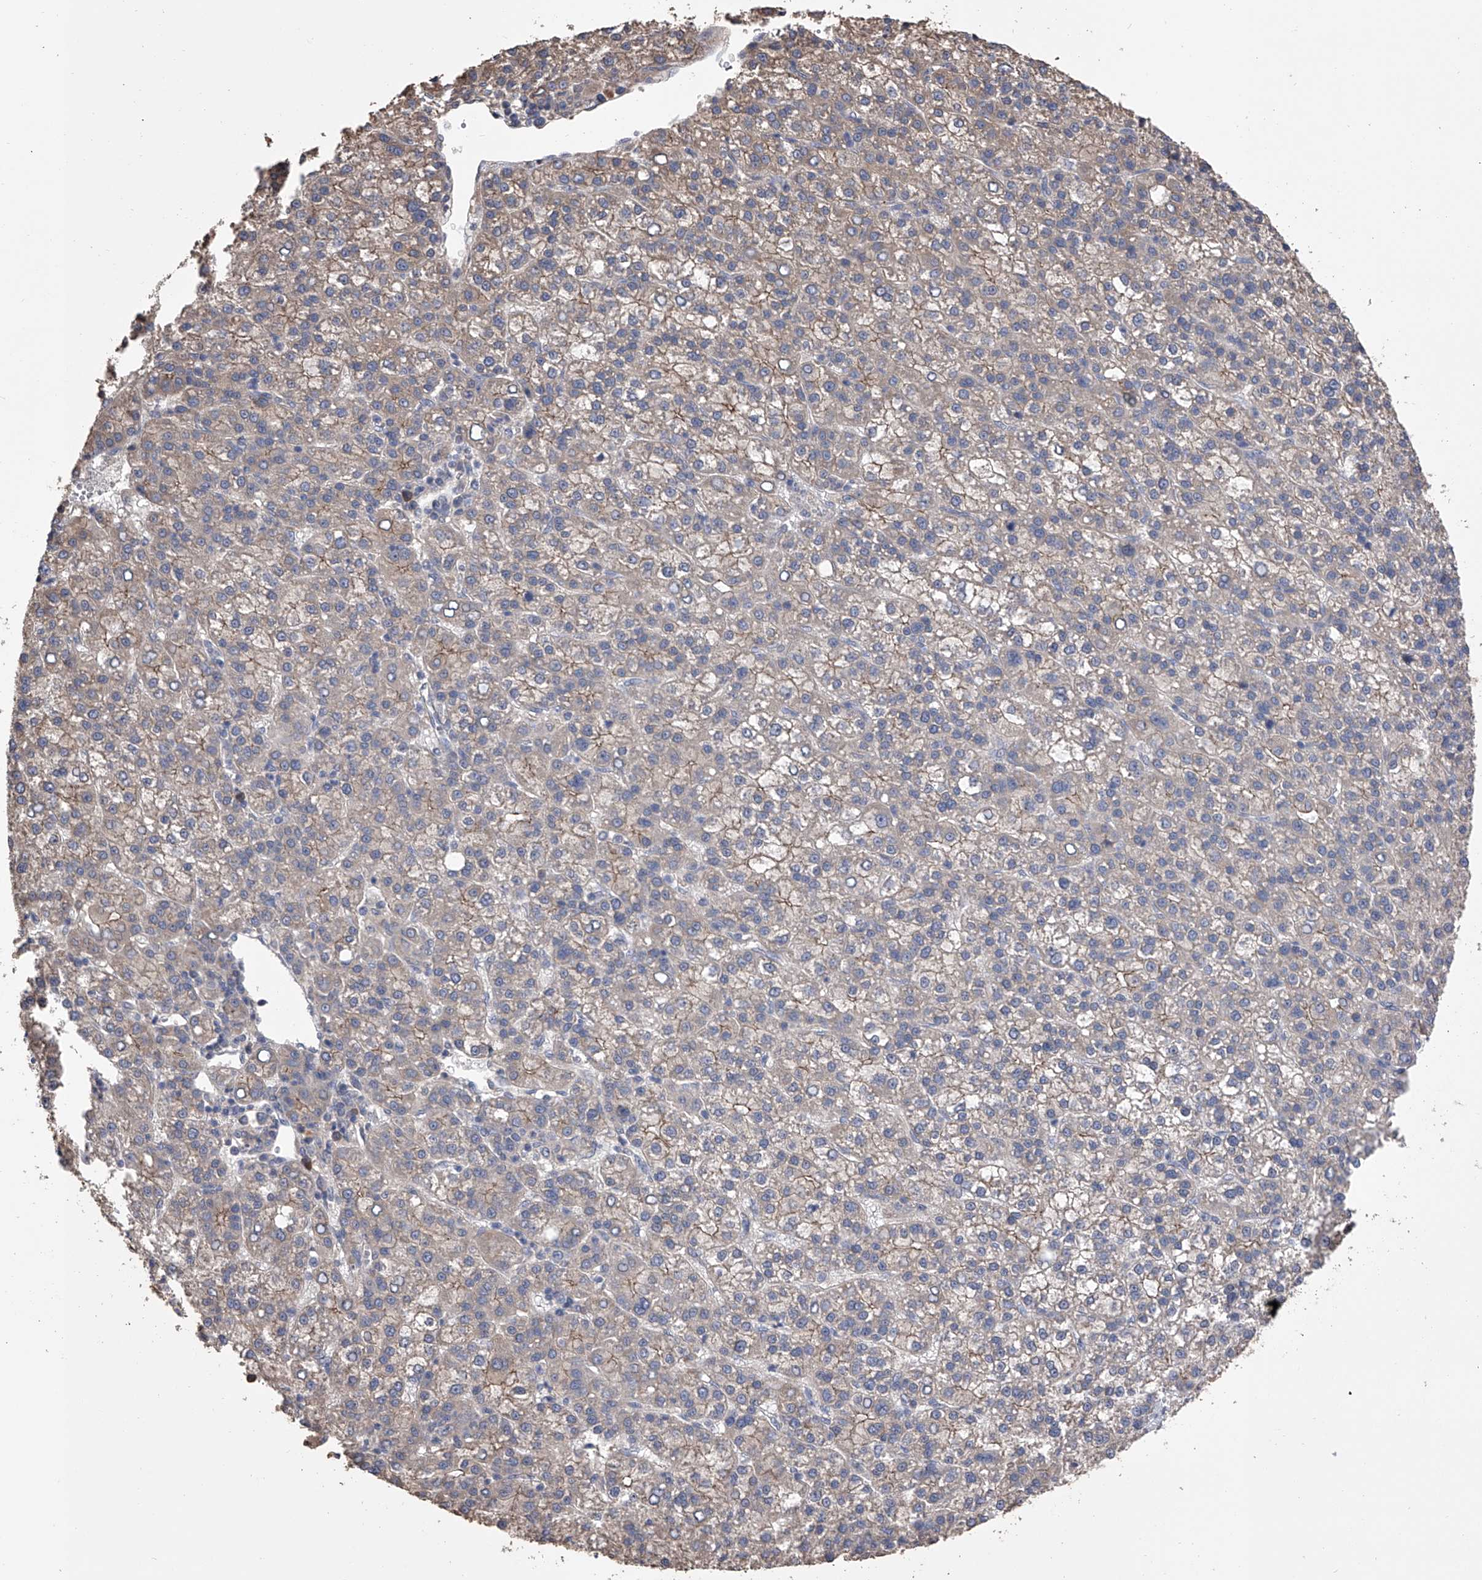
{"staining": {"intensity": "weak", "quantity": "25%-75%", "location": "cytoplasmic/membranous"}, "tissue": "liver cancer", "cell_type": "Tumor cells", "image_type": "cancer", "snomed": [{"axis": "morphology", "description": "Carcinoma, Hepatocellular, NOS"}, {"axis": "topography", "description": "Liver"}], "caption": "Tumor cells reveal low levels of weak cytoplasmic/membranous positivity in about 25%-75% of cells in liver cancer. (Brightfield microscopy of DAB IHC at high magnification).", "gene": "ZNF343", "patient": {"sex": "female", "age": 58}}